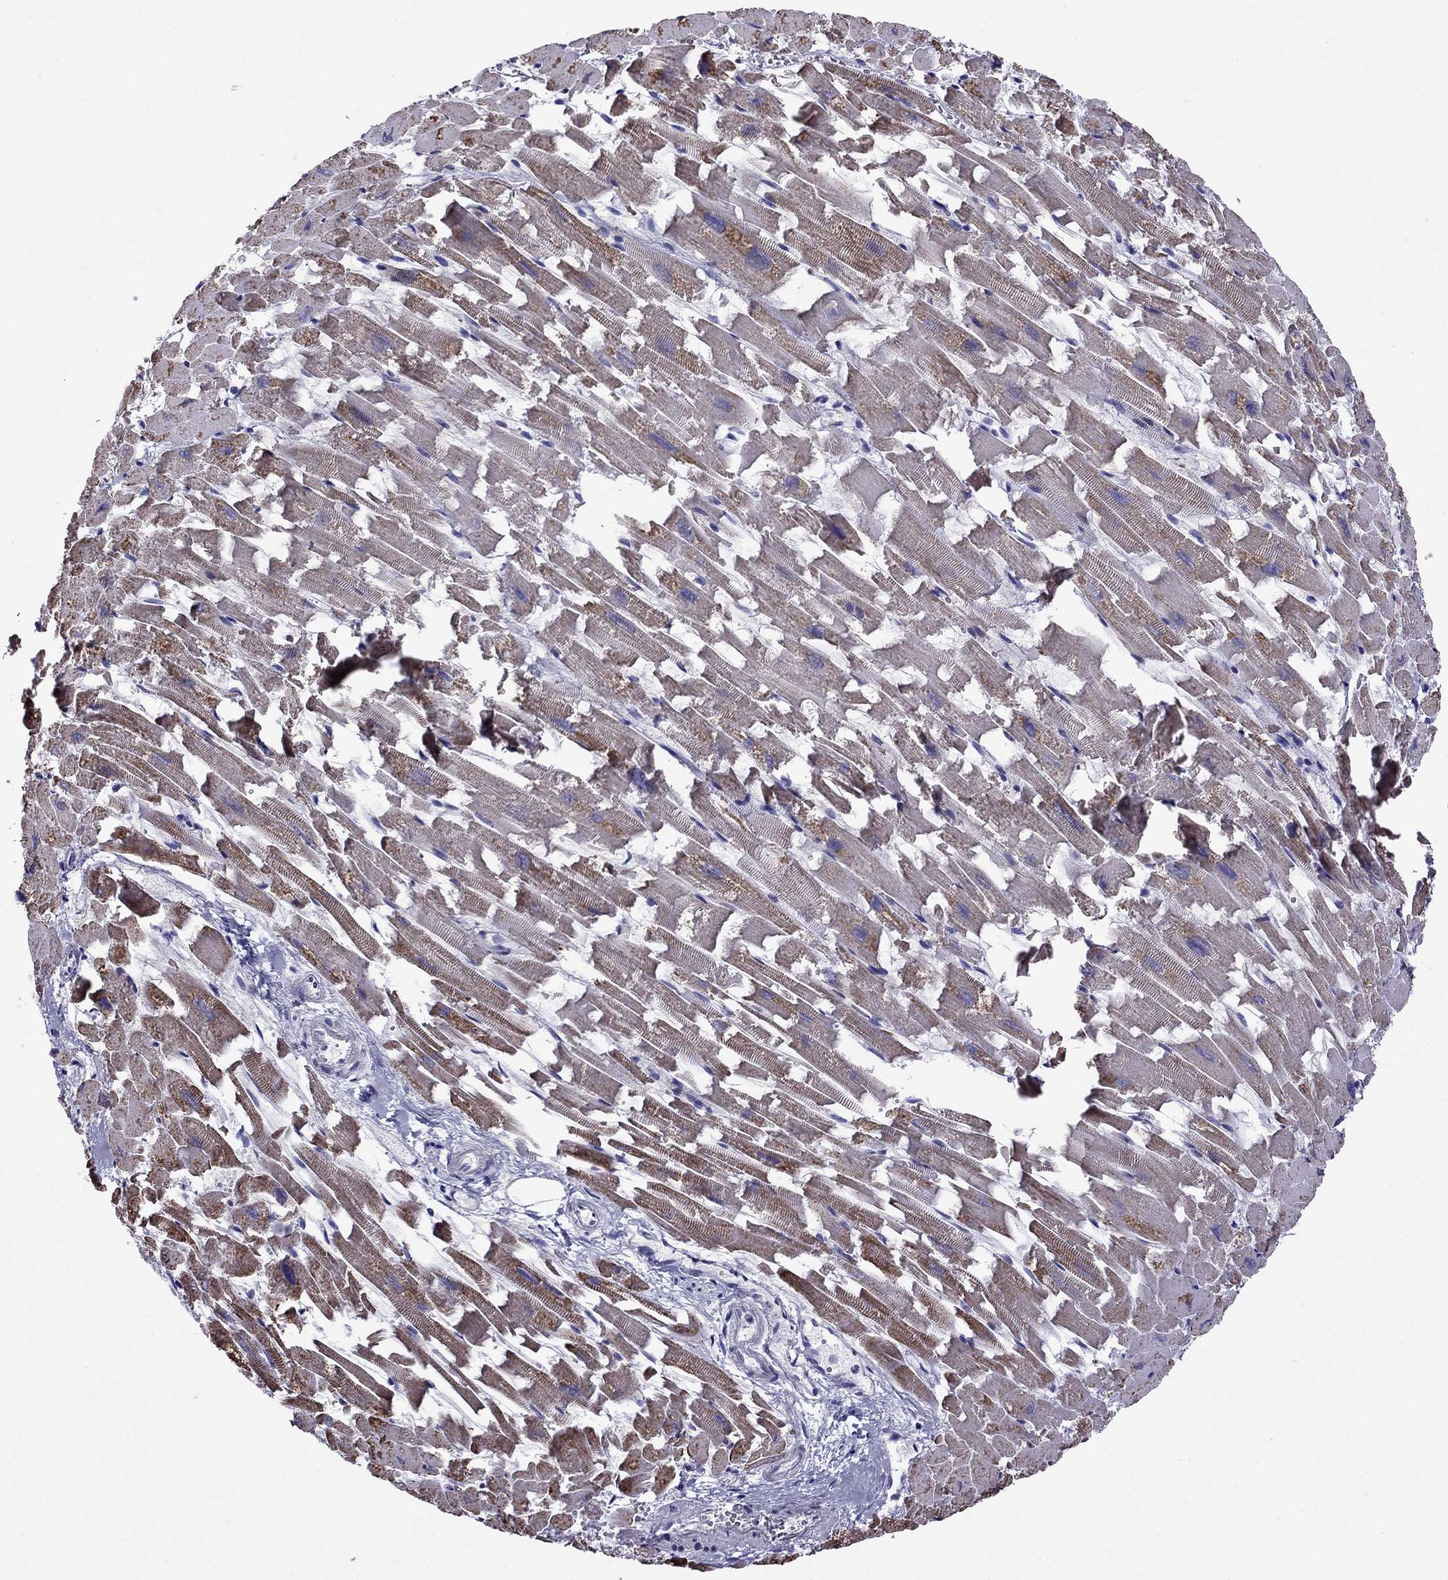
{"staining": {"intensity": "moderate", "quantity": "25%-75%", "location": "cytoplasmic/membranous"}, "tissue": "heart muscle", "cell_type": "Cardiomyocytes", "image_type": "normal", "snomed": [{"axis": "morphology", "description": "Normal tissue, NOS"}, {"axis": "topography", "description": "Heart"}], "caption": "Heart muscle stained for a protein (brown) exhibits moderate cytoplasmic/membranous positive staining in approximately 25%-75% of cardiomyocytes.", "gene": "OXCT2", "patient": {"sex": "female", "age": 64}}